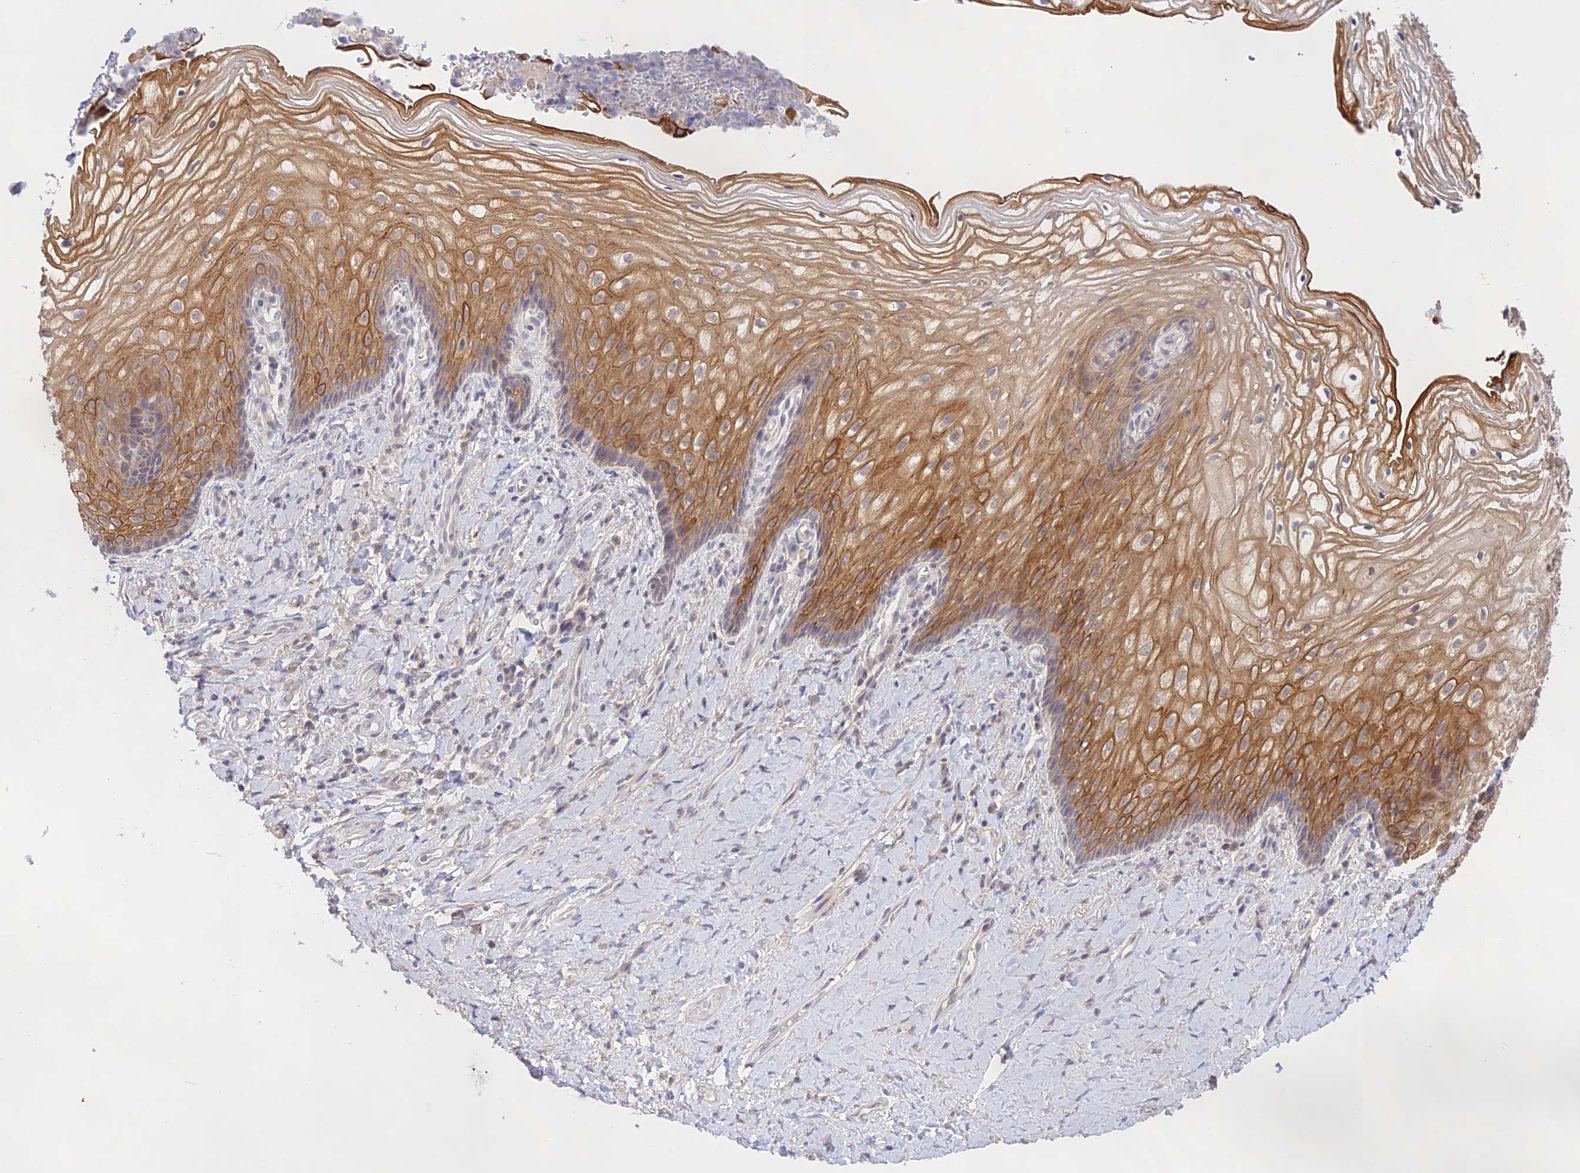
{"staining": {"intensity": "moderate", "quantity": ">75%", "location": "cytoplasmic/membranous"}, "tissue": "vagina", "cell_type": "Squamous epithelial cells", "image_type": "normal", "snomed": [{"axis": "morphology", "description": "Normal tissue, NOS"}, {"axis": "topography", "description": "Vagina"}], "caption": "Normal vagina was stained to show a protein in brown. There is medium levels of moderate cytoplasmic/membranous expression in about >75% of squamous epithelial cells. Using DAB (3,3'-diaminobenzidine) (brown) and hematoxylin (blue) stains, captured at high magnification using brightfield microscopy.", "gene": "CAMSAP3", "patient": {"sex": "female", "age": 60}}